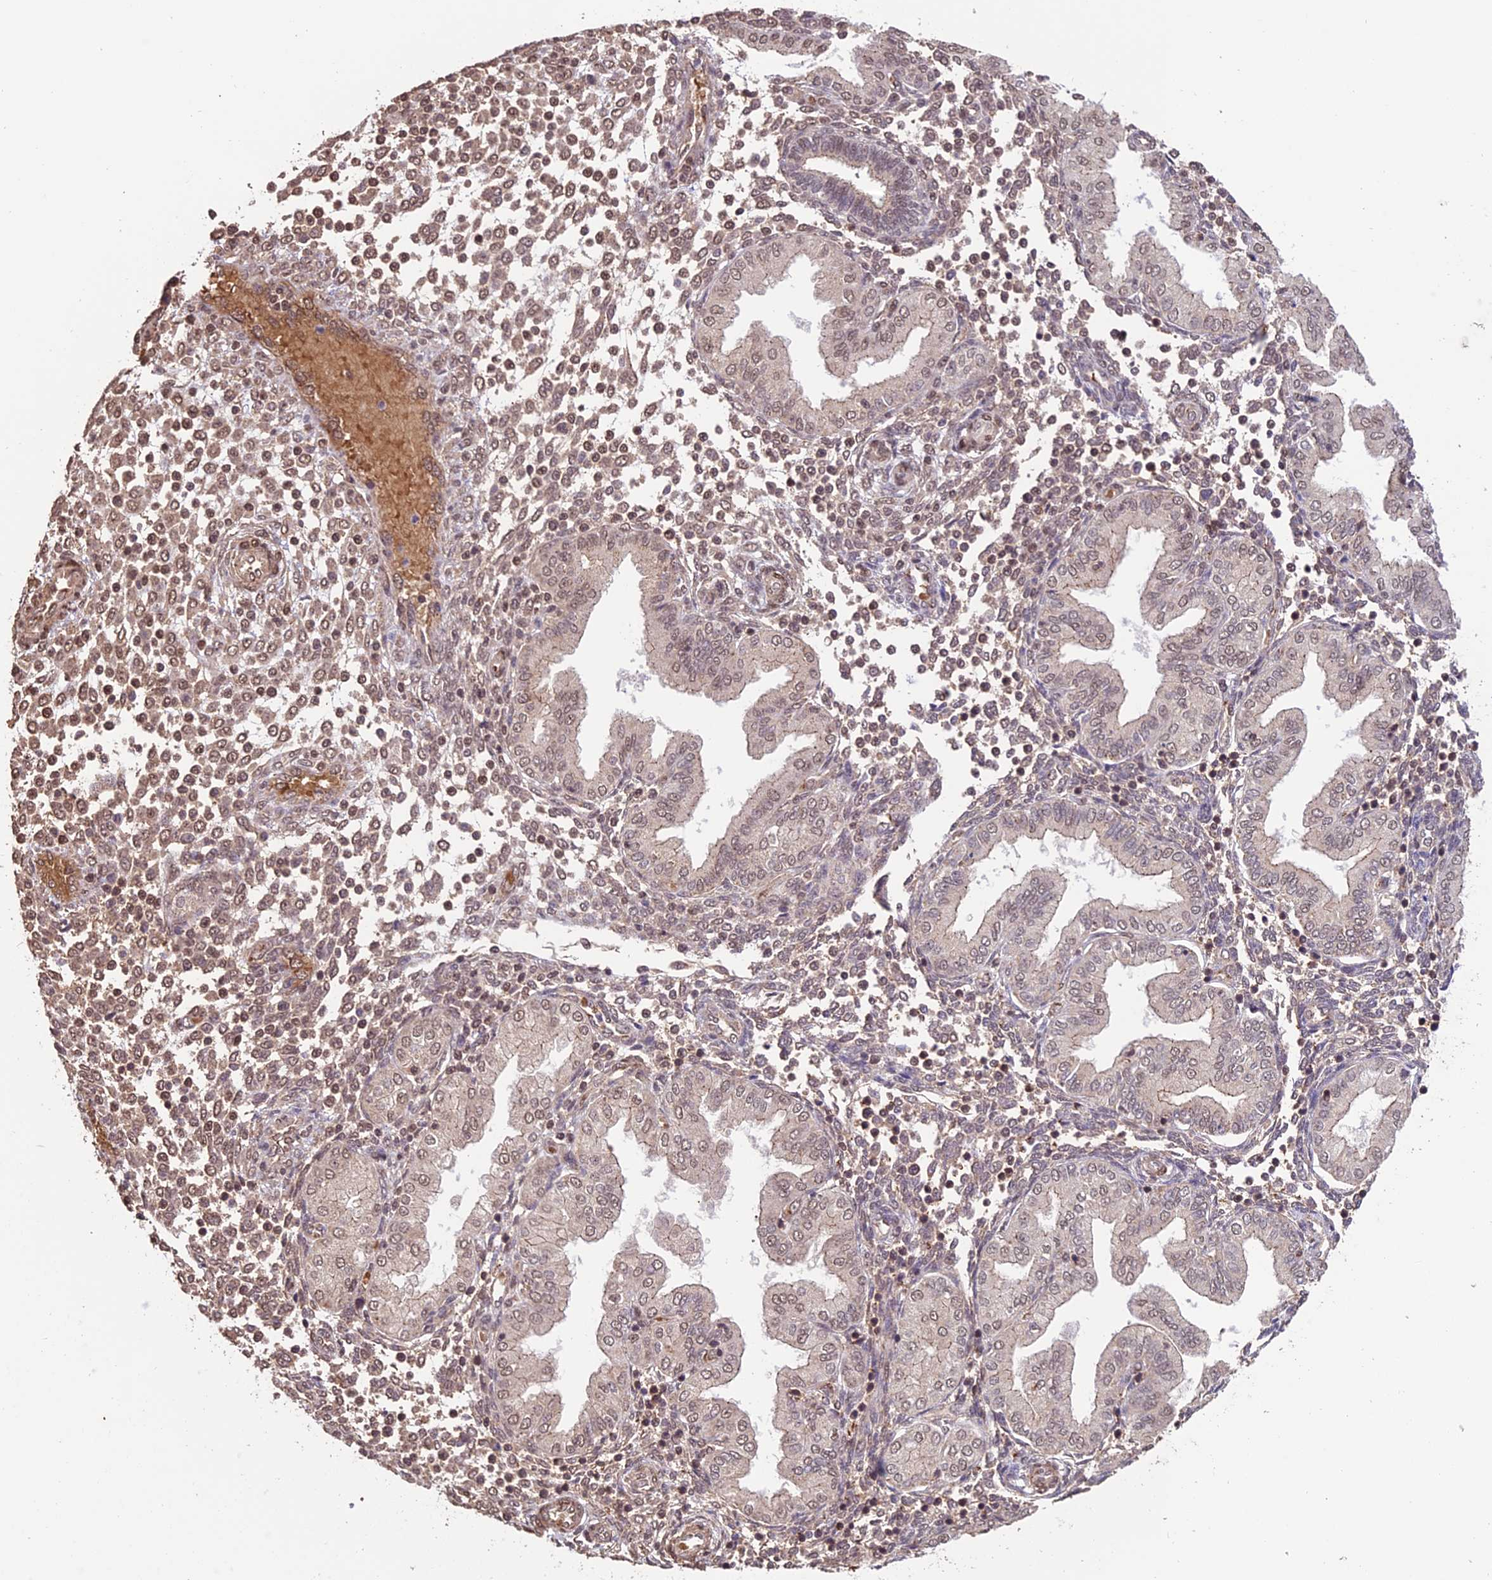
{"staining": {"intensity": "moderate", "quantity": "25%-75%", "location": "cytoplasmic/membranous,nuclear"}, "tissue": "endometrium", "cell_type": "Cells in endometrial stroma", "image_type": "normal", "snomed": [{"axis": "morphology", "description": "Normal tissue, NOS"}, {"axis": "topography", "description": "Endometrium"}], "caption": "DAB immunohistochemical staining of unremarkable human endometrium exhibits moderate cytoplasmic/membranous,nuclear protein staining in about 25%-75% of cells in endometrial stroma.", "gene": "CABIN1", "patient": {"sex": "female", "age": 53}}